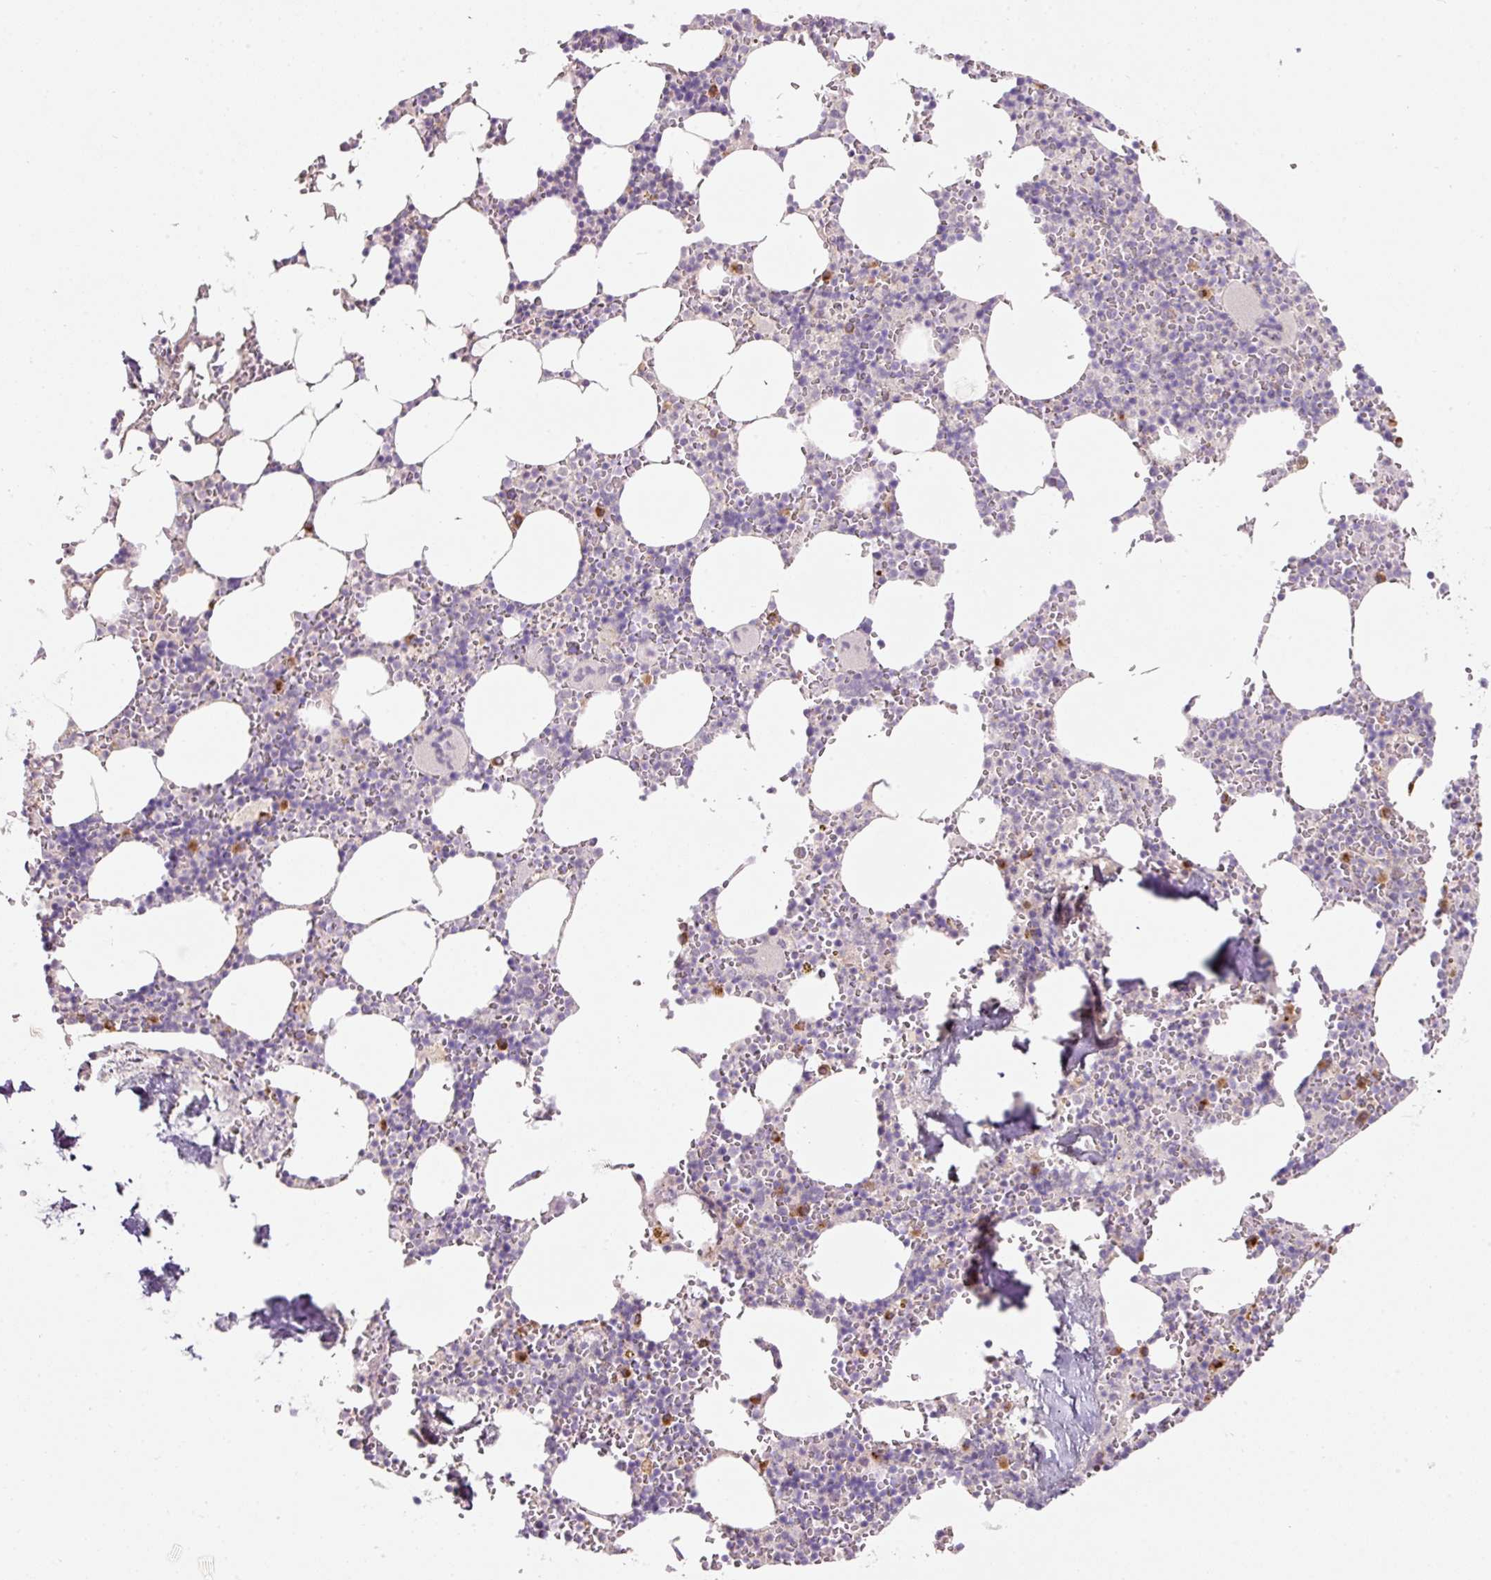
{"staining": {"intensity": "moderate", "quantity": "<25%", "location": "cytoplasmic/membranous"}, "tissue": "bone marrow", "cell_type": "Hematopoietic cells", "image_type": "normal", "snomed": [{"axis": "morphology", "description": "Normal tissue, NOS"}, {"axis": "topography", "description": "Bone marrow"}], "caption": "An immunohistochemistry (IHC) image of normal tissue is shown. Protein staining in brown highlights moderate cytoplasmic/membranous positivity in bone marrow within hematopoietic cells.", "gene": "NBPF11", "patient": {"sex": "male", "age": 54}}